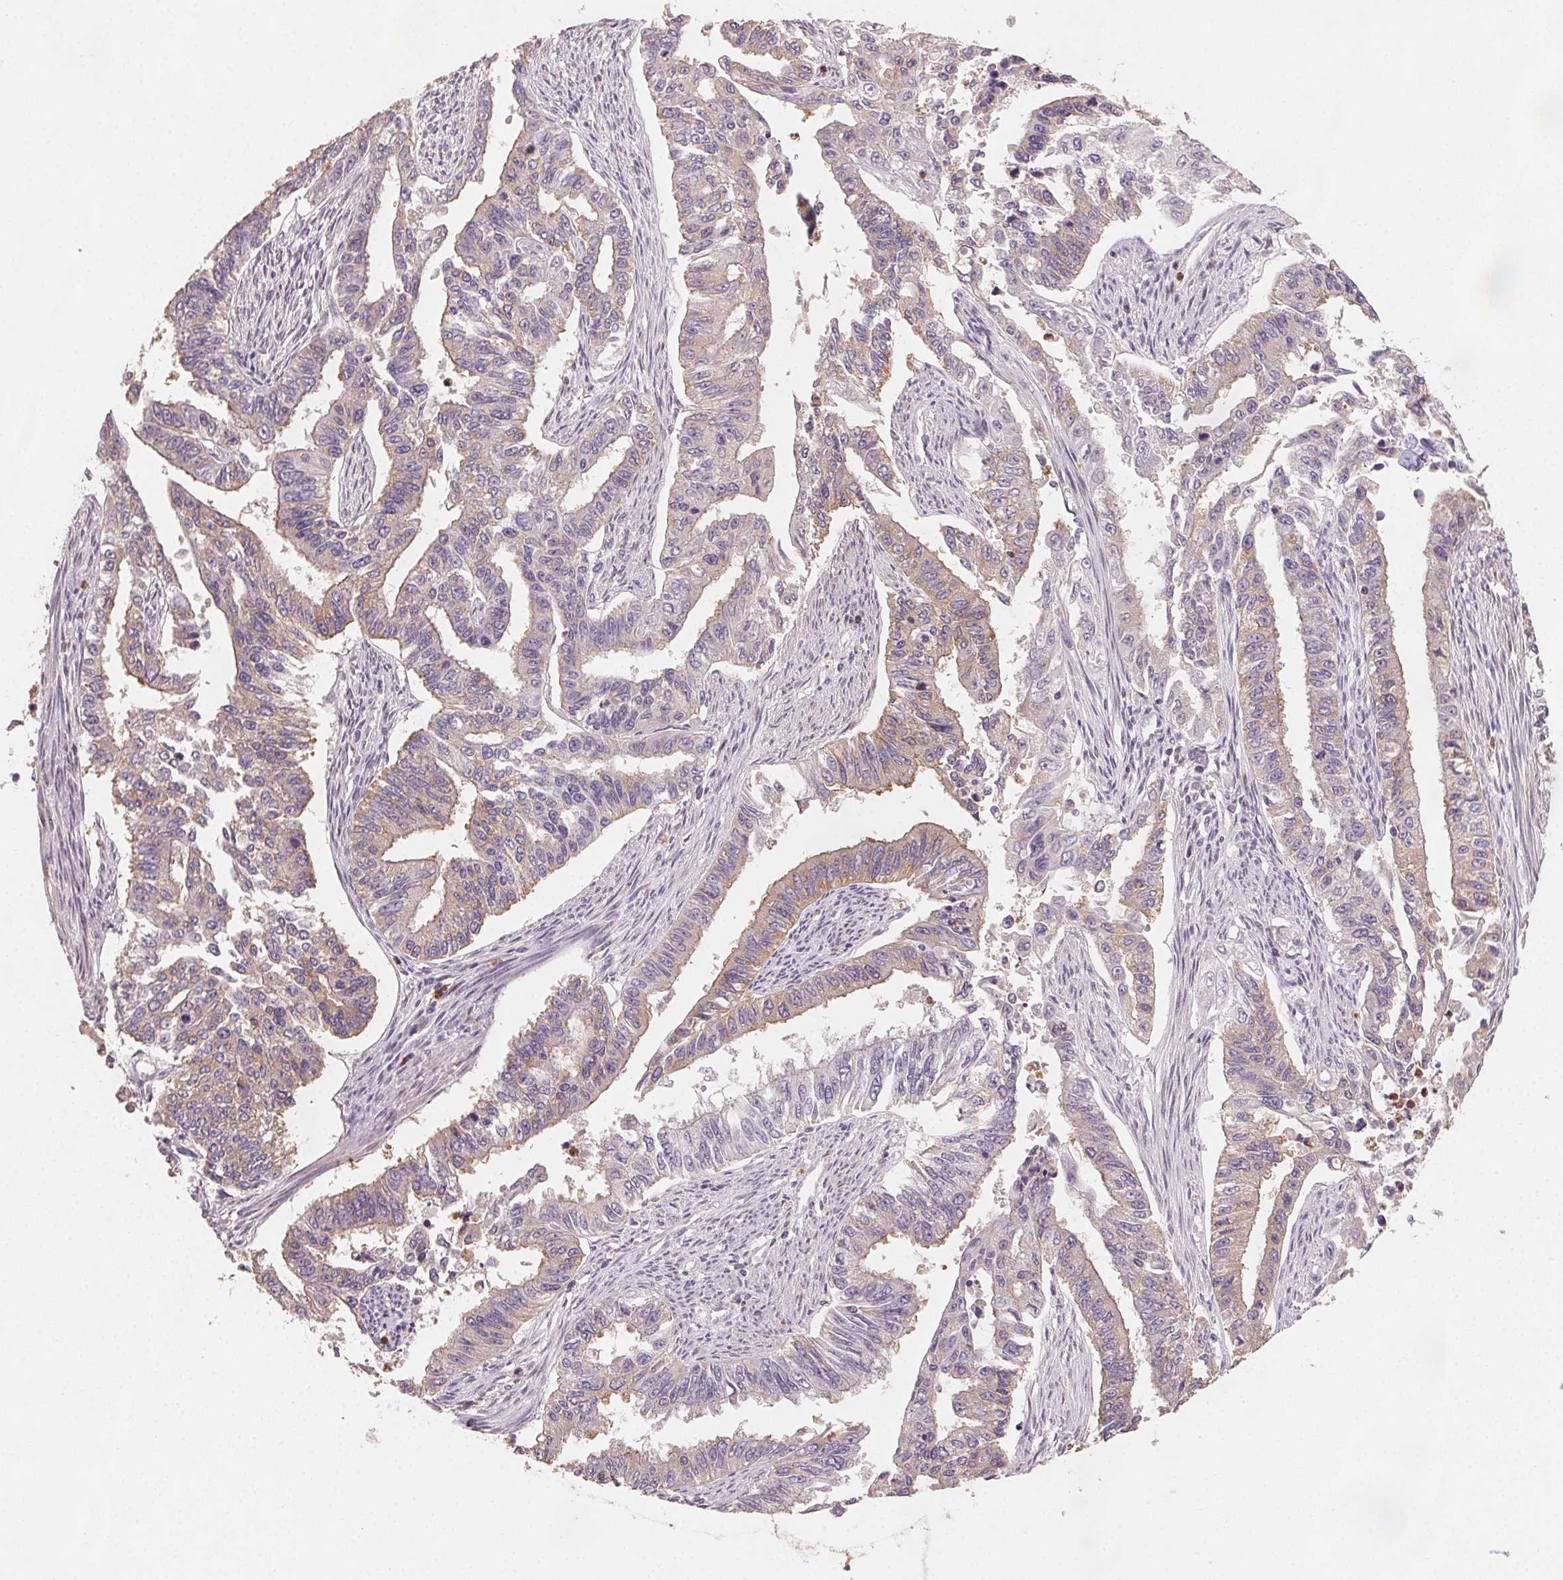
{"staining": {"intensity": "weak", "quantity": "25%-75%", "location": "cytoplasmic/membranous"}, "tissue": "endometrial cancer", "cell_type": "Tumor cells", "image_type": "cancer", "snomed": [{"axis": "morphology", "description": "Adenocarcinoma, NOS"}, {"axis": "topography", "description": "Uterus"}], "caption": "This is an image of immunohistochemistry staining of endometrial cancer, which shows weak positivity in the cytoplasmic/membranous of tumor cells.", "gene": "AP1S1", "patient": {"sex": "female", "age": 59}}